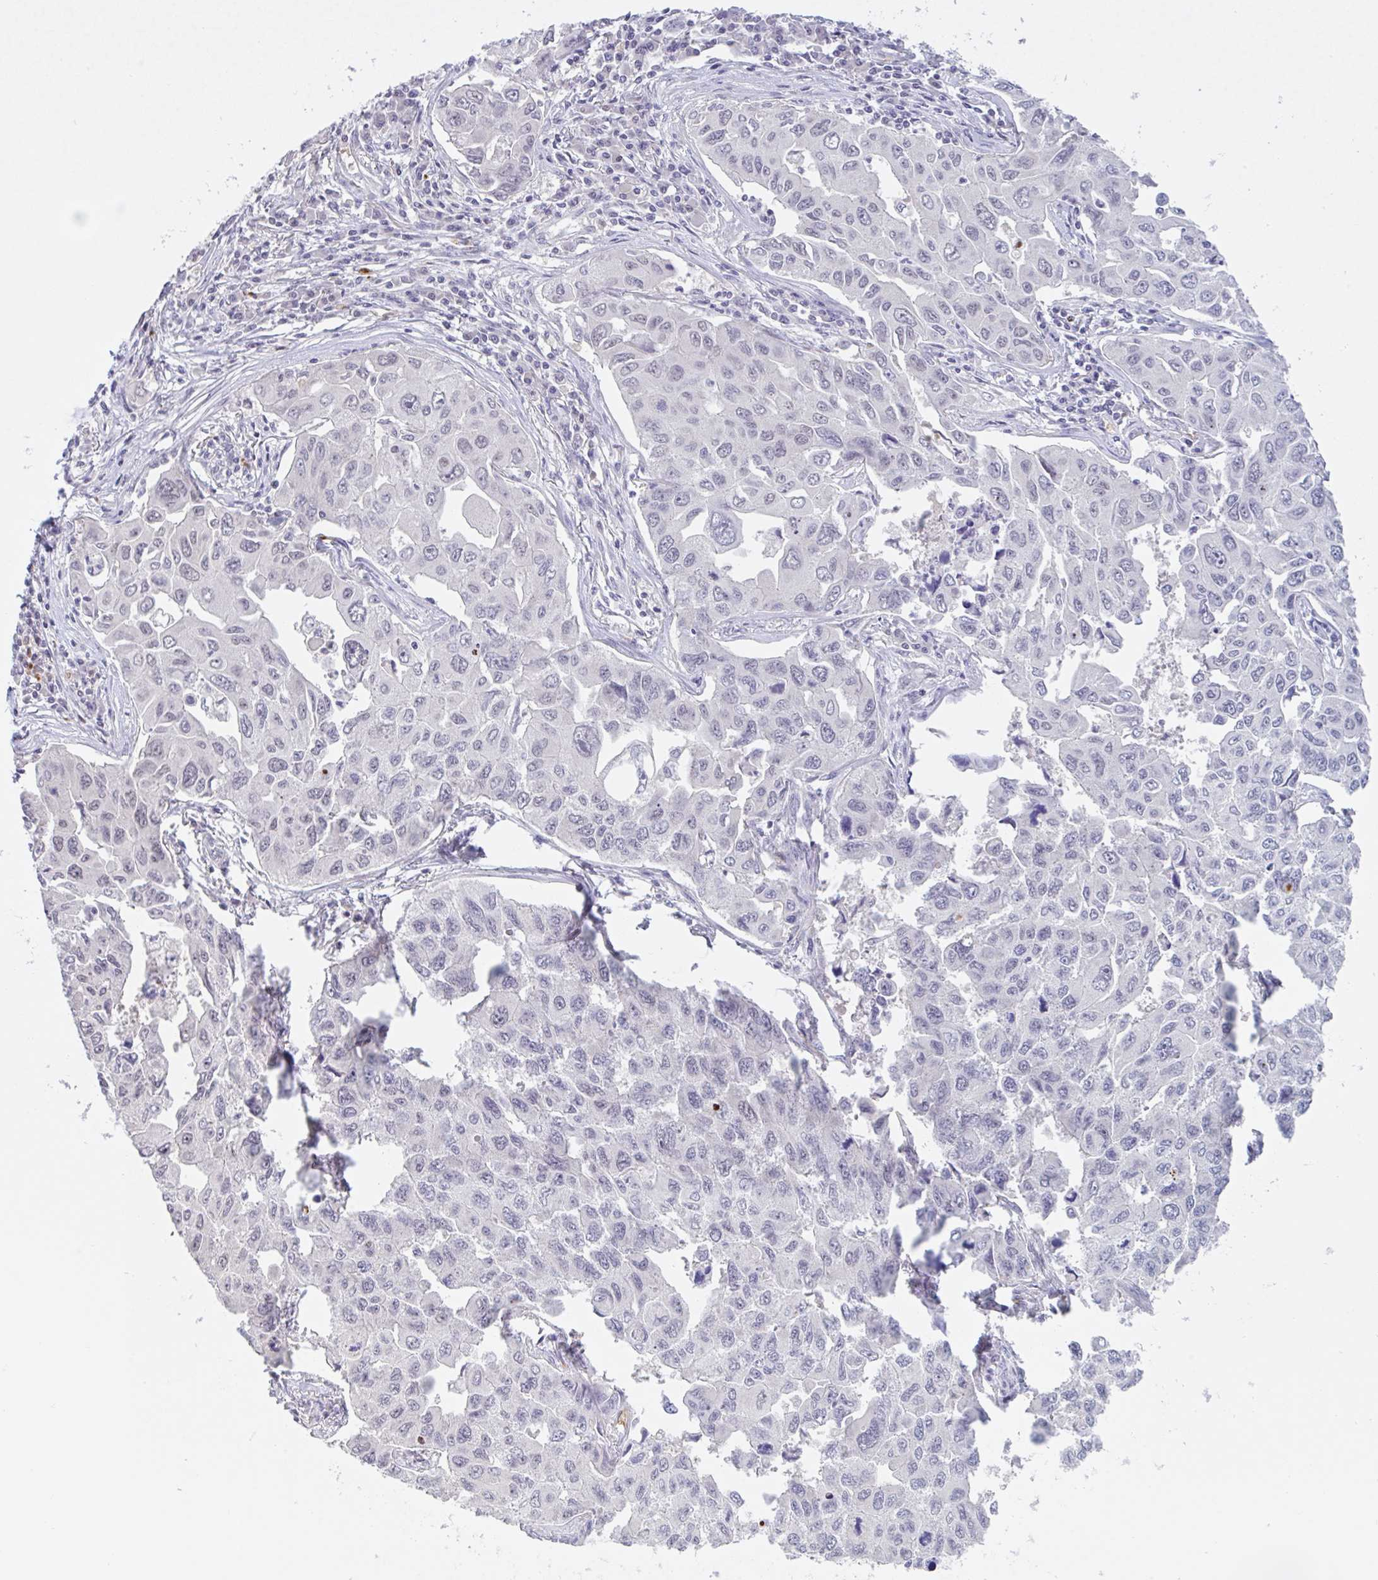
{"staining": {"intensity": "negative", "quantity": "none", "location": "none"}, "tissue": "lung cancer", "cell_type": "Tumor cells", "image_type": "cancer", "snomed": [{"axis": "morphology", "description": "Adenocarcinoma, NOS"}, {"axis": "topography", "description": "Lung"}], "caption": "An immunohistochemistry (IHC) image of lung cancer is shown. There is no staining in tumor cells of lung cancer. (Brightfield microscopy of DAB (3,3'-diaminobenzidine) immunohistochemistry (IHC) at high magnification).", "gene": "RHAG", "patient": {"sex": "male", "age": 64}}